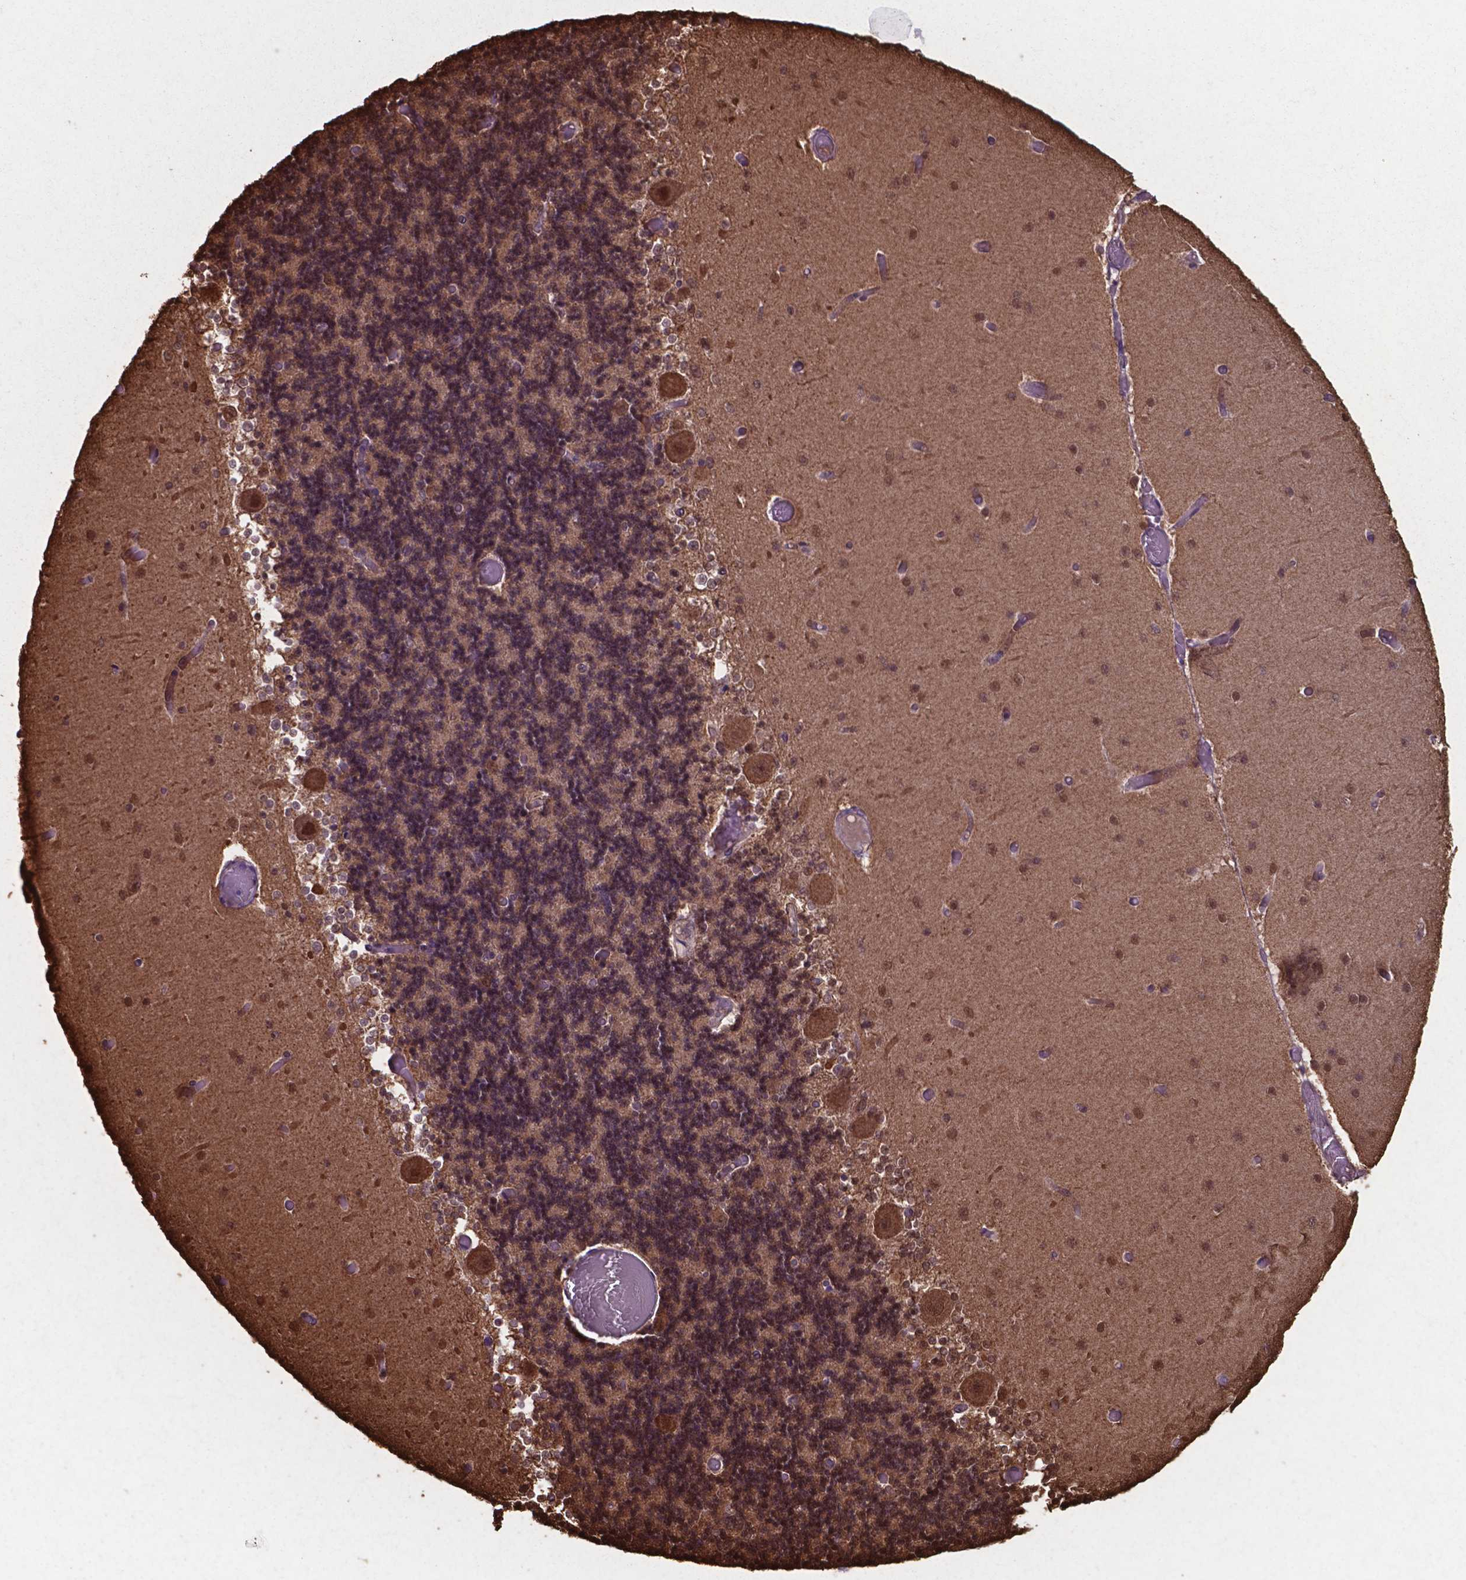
{"staining": {"intensity": "moderate", "quantity": "25%-75%", "location": "cytoplasmic/membranous,nuclear"}, "tissue": "cerebellum", "cell_type": "Cells in granular layer", "image_type": "normal", "snomed": [{"axis": "morphology", "description": "Normal tissue, NOS"}, {"axis": "topography", "description": "Cerebellum"}], "caption": "Immunohistochemistry (IHC) of normal cerebellum exhibits medium levels of moderate cytoplasmic/membranous,nuclear expression in about 25%-75% of cells in granular layer.", "gene": "CHP2", "patient": {"sex": "female", "age": 28}}